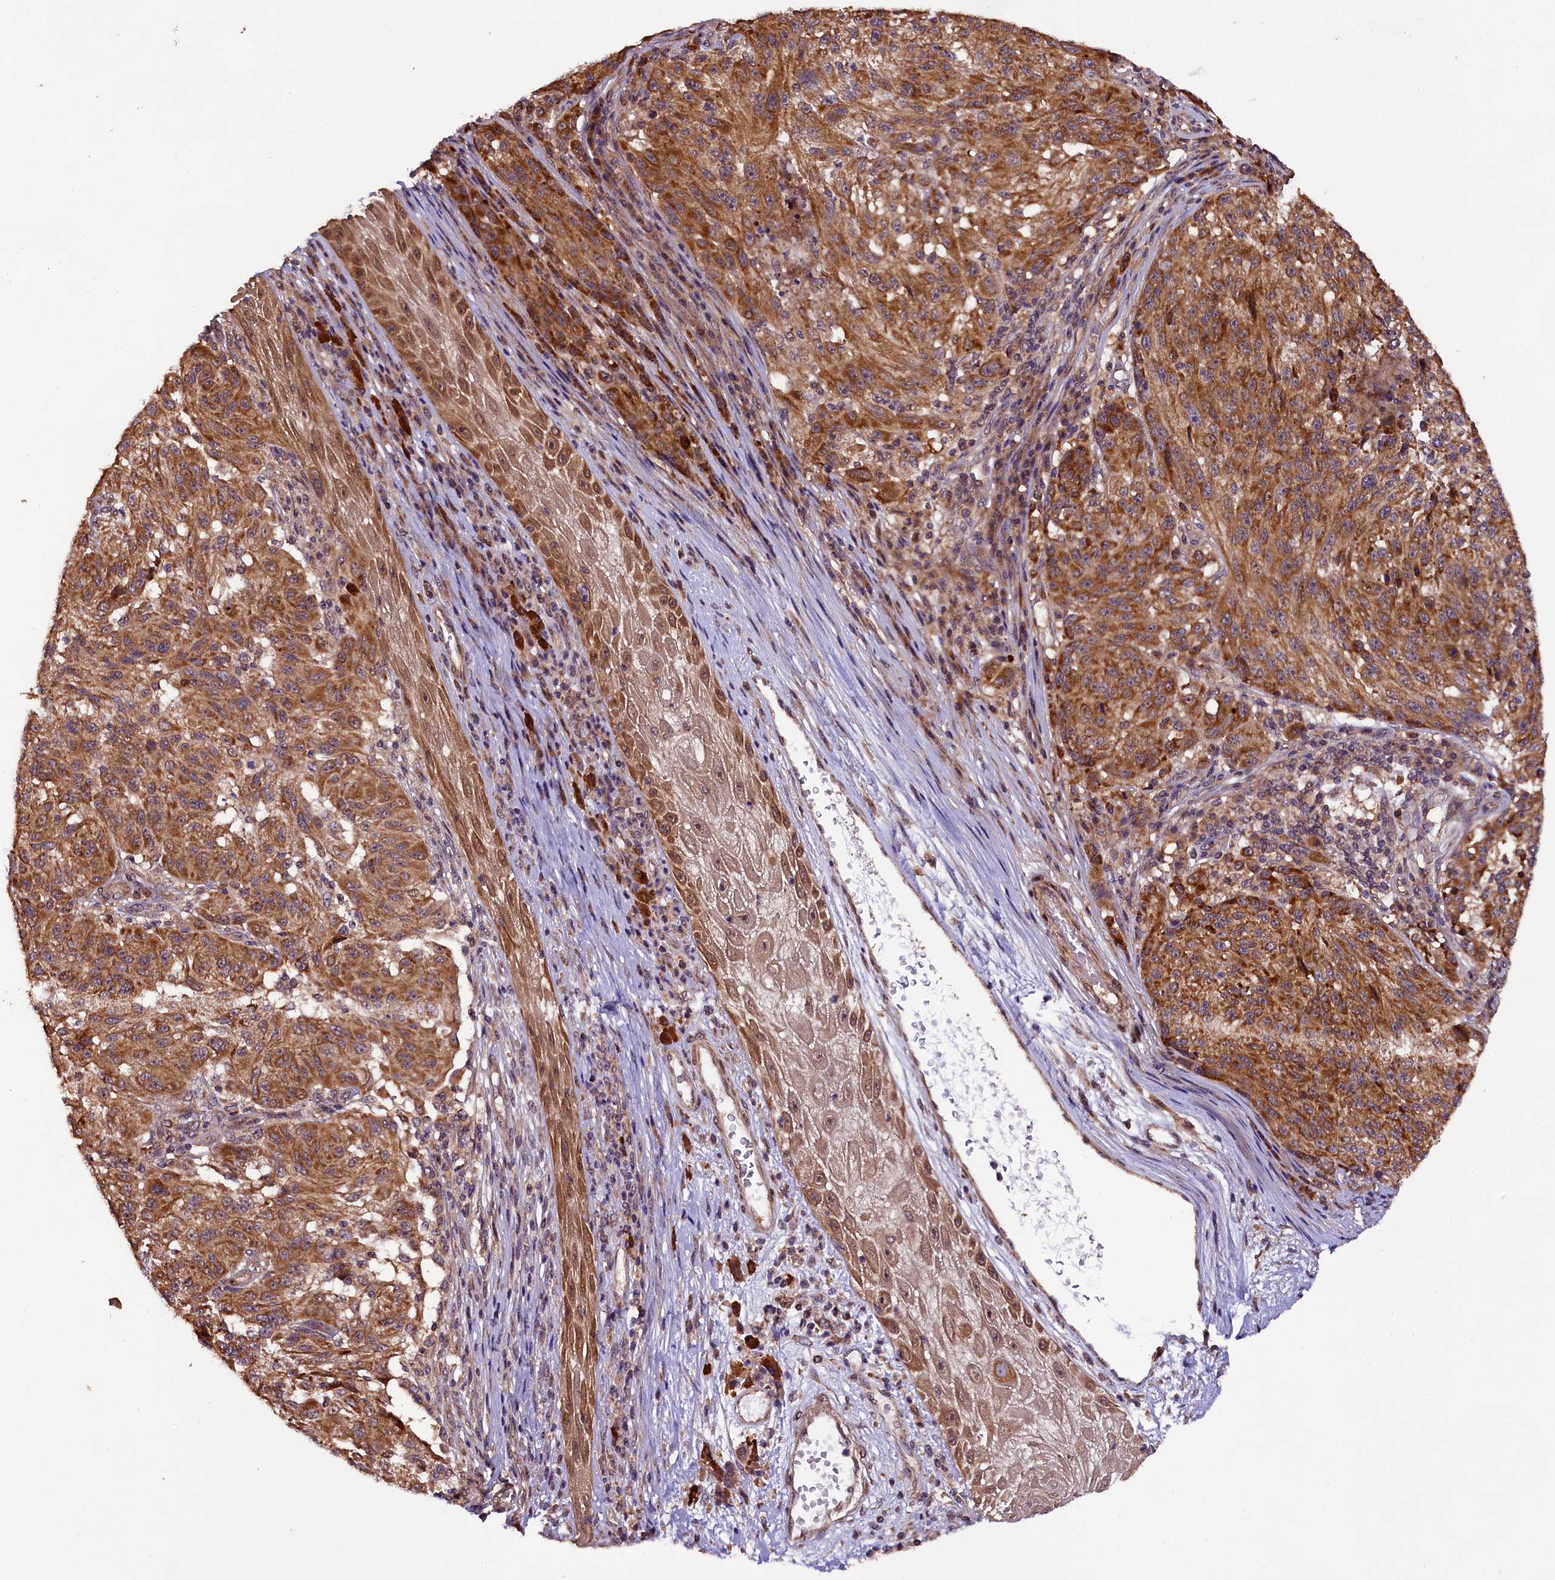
{"staining": {"intensity": "moderate", "quantity": ">75%", "location": "cytoplasmic/membranous"}, "tissue": "melanoma", "cell_type": "Tumor cells", "image_type": "cancer", "snomed": [{"axis": "morphology", "description": "Malignant melanoma, NOS"}, {"axis": "topography", "description": "Skin"}], "caption": "Melanoma stained with immunohistochemistry exhibits moderate cytoplasmic/membranous expression in approximately >75% of tumor cells. Immunohistochemistry (ihc) stains the protein of interest in brown and the nuclei are stained blue.", "gene": "DOHH", "patient": {"sex": "male", "age": 53}}